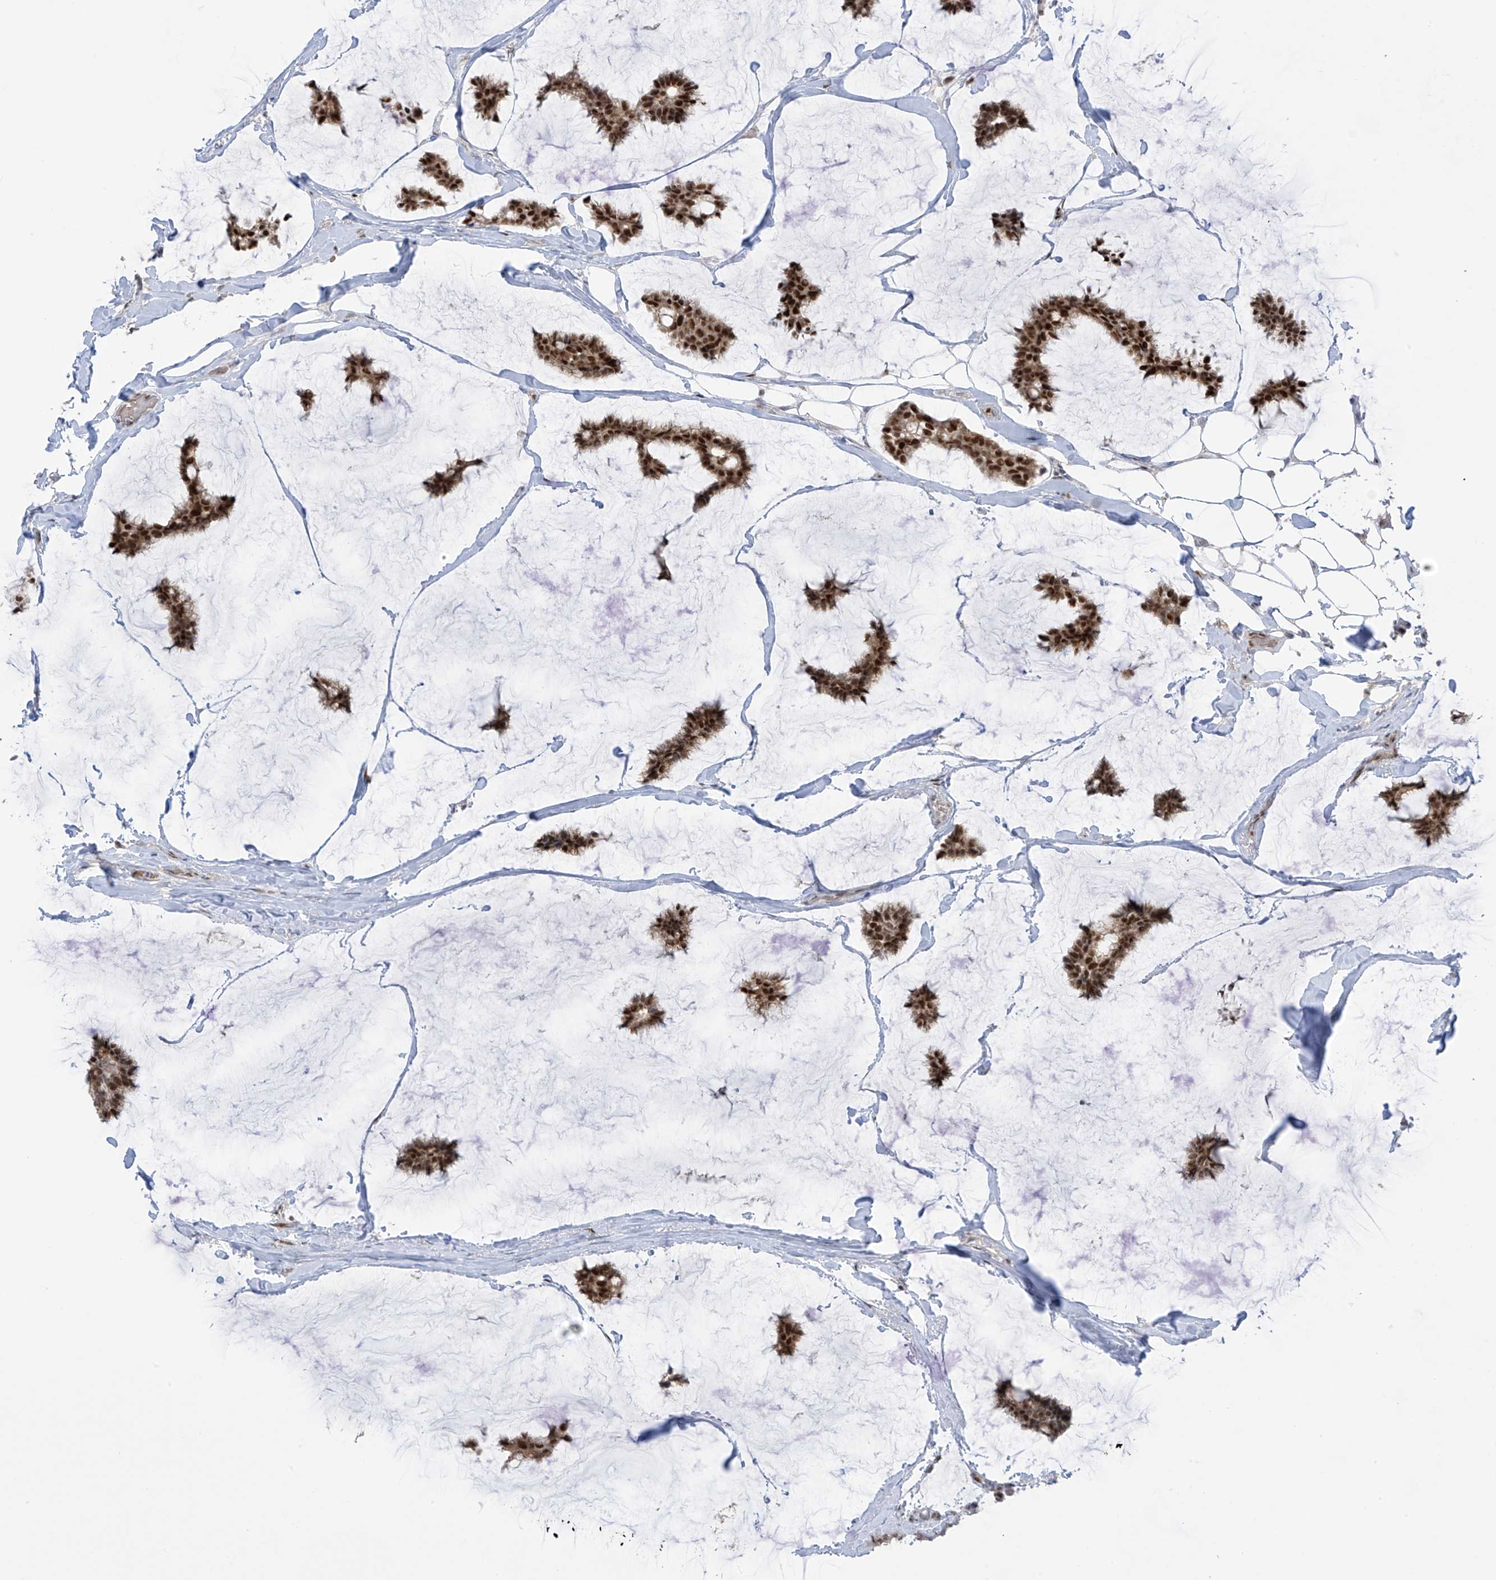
{"staining": {"intensity": "strong", "quantity": ">75%", "location": "nuclear"}, "tissue": "breast cancer", "cell_type": "Tumor cells", "image_type": "cancer", "snomed": [{"axis": "morphology", "description": "Duct carcinoma"}, {"axis": "topography", "description": "Breast"}], "caption": "This micrograph shows invasive ductal carcinoma (breast) stained with immunohistochemistry to label a protein in brown. The nuclear of tumor cells show strong positivity for the protein. Nuclei are counter-stained blue.", "gene": "ZCWPW2", "patient": {"sex": "female", "age": 93}}